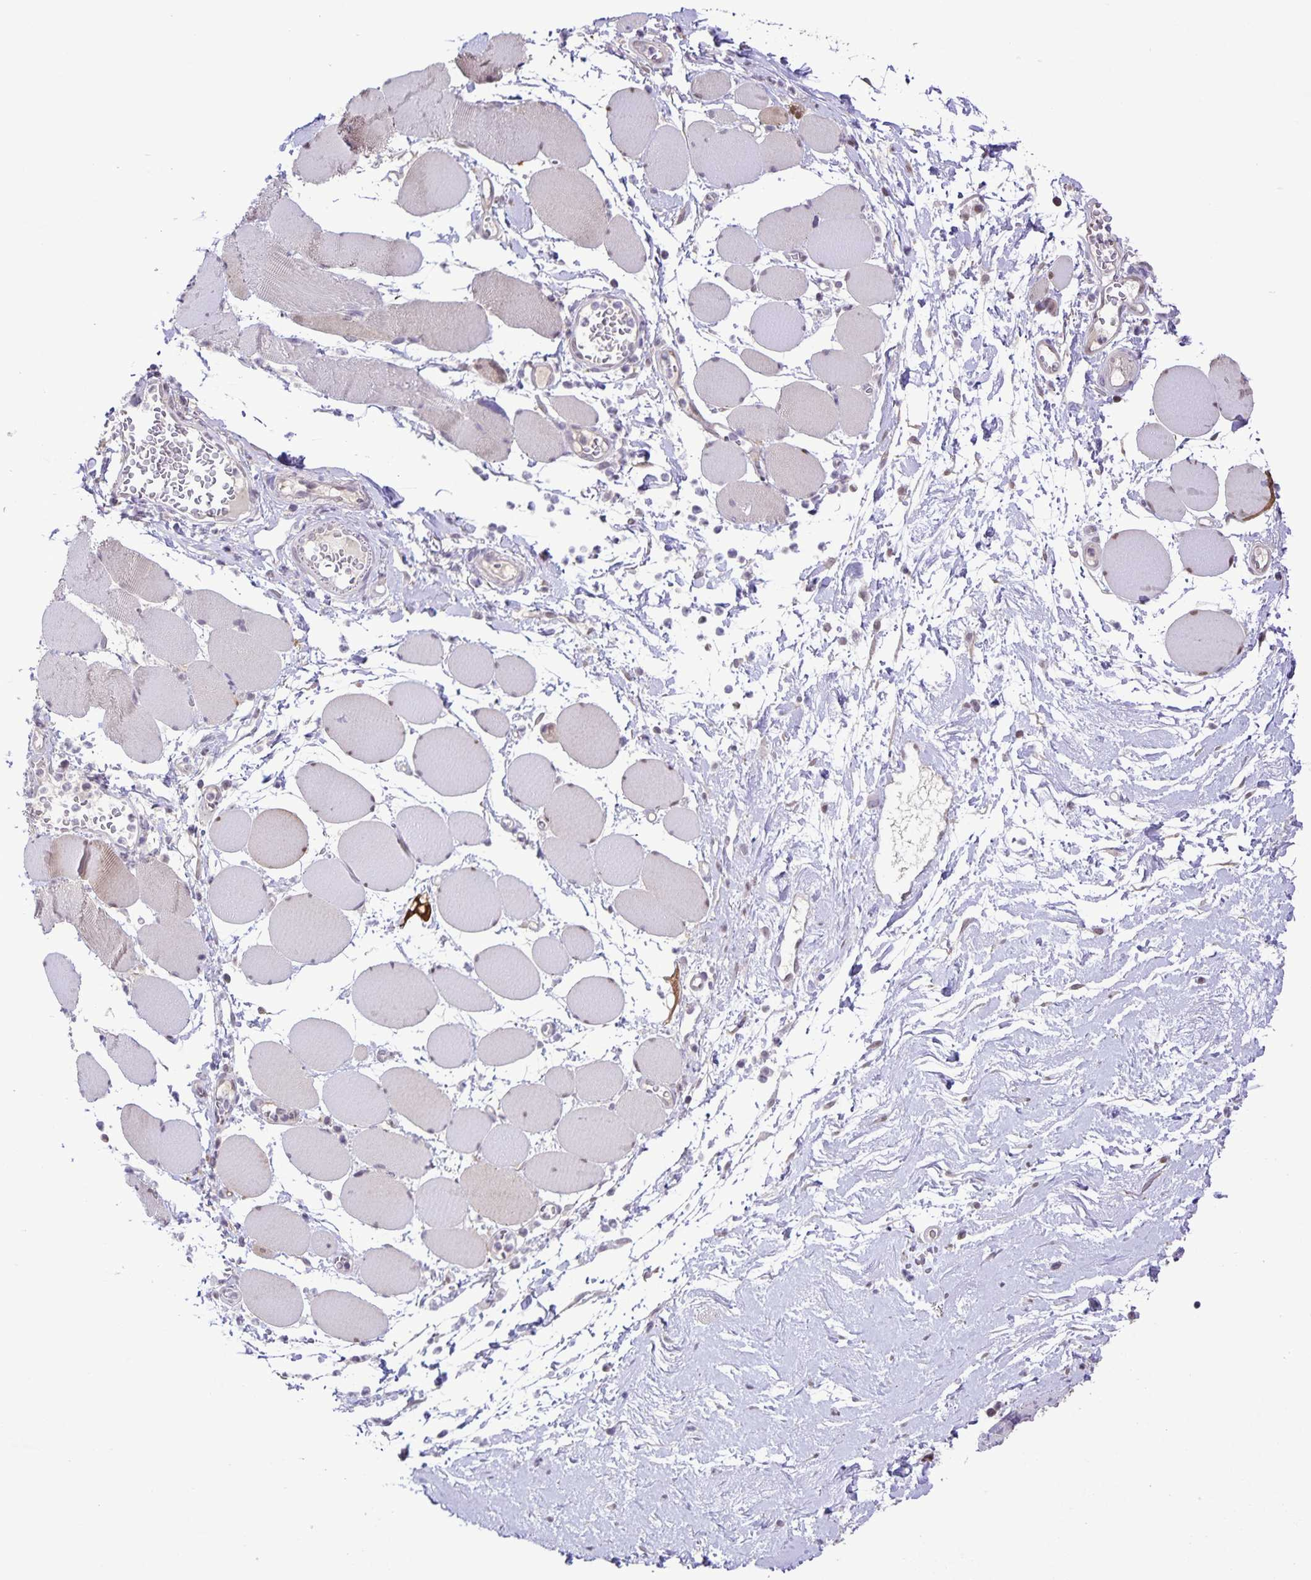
{"staining": {"intensity": "weak", "quantity": "<25%", "location": "cytoplasmic/membranous"}, "tissue": "skeletal muscle", "cell_type": "Myocytes", "image_type": "normal", "snomed": [{"axis": "morphology", "description": "Normal tissue, NOS"}, {"axis": "topography", "description": "Skeletal muscle"}], "caption": "A high-resolution histopathology image shows IHC staining of normal skeletal muscle, which demonstrates no significant staining in myocytes. (Stains: DAB (3,3'-diaminobenzidine) immunohistochemistry with hematoxylin counter stain, Microscopy: brightfield microscopy at high magnification).", "gene": "ONECUT2", "patient": {"sex": "female", "age": 75}}